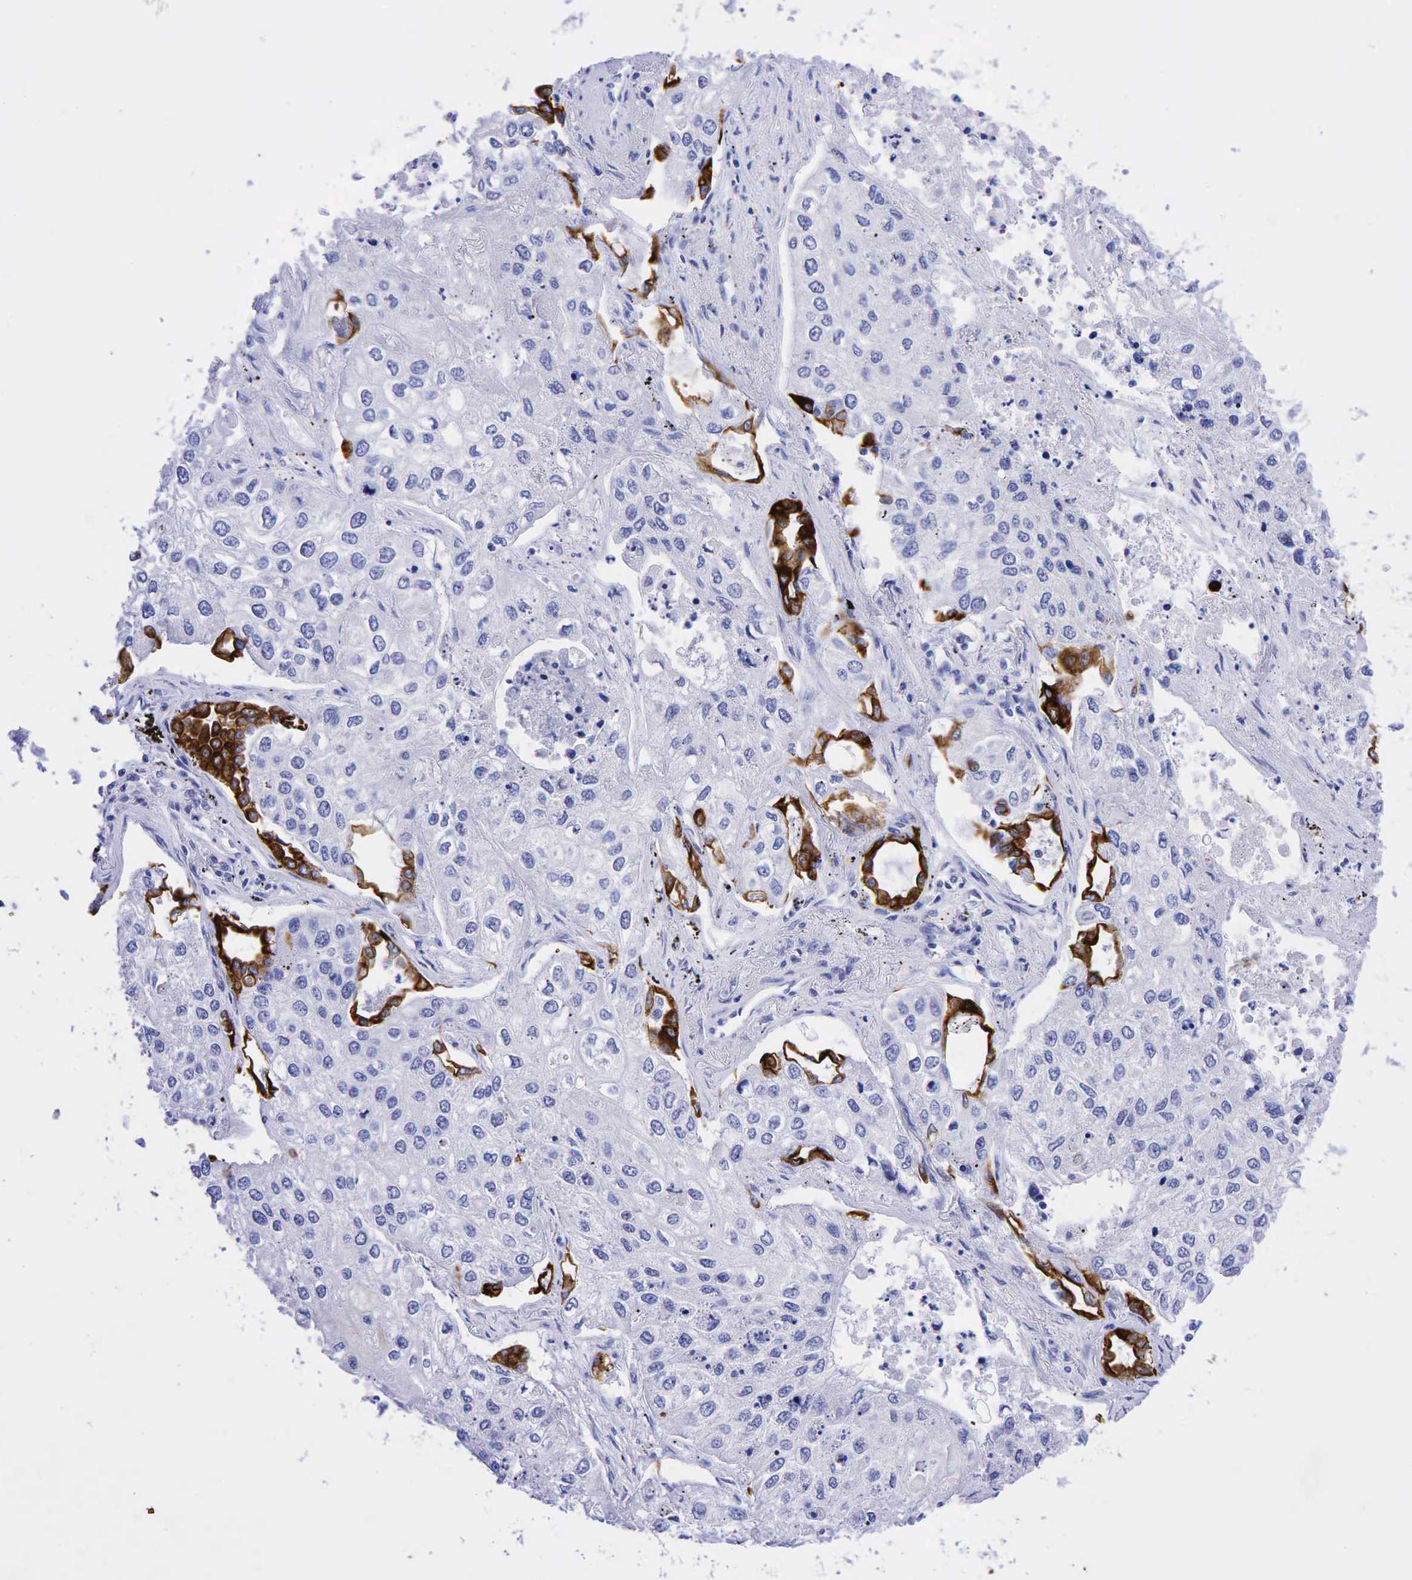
{"staining": {"intensity": "negative", "quantity": "none", "location": "none"}, "tissue": "lung cancer", "cell_type": "Tumor cells", "image_type": "cancer", "snomed": [{"axis": "morphology", "description": "Squamous cell carcinoma, NOS"}, {"axis": "topography", "description": "Lung"}], "caption": "Tumor cells show no significant staining in squamous cell carcinoma (lung).", "gene": "KRT18", "patient": {"sex": "male", "age": 75}}